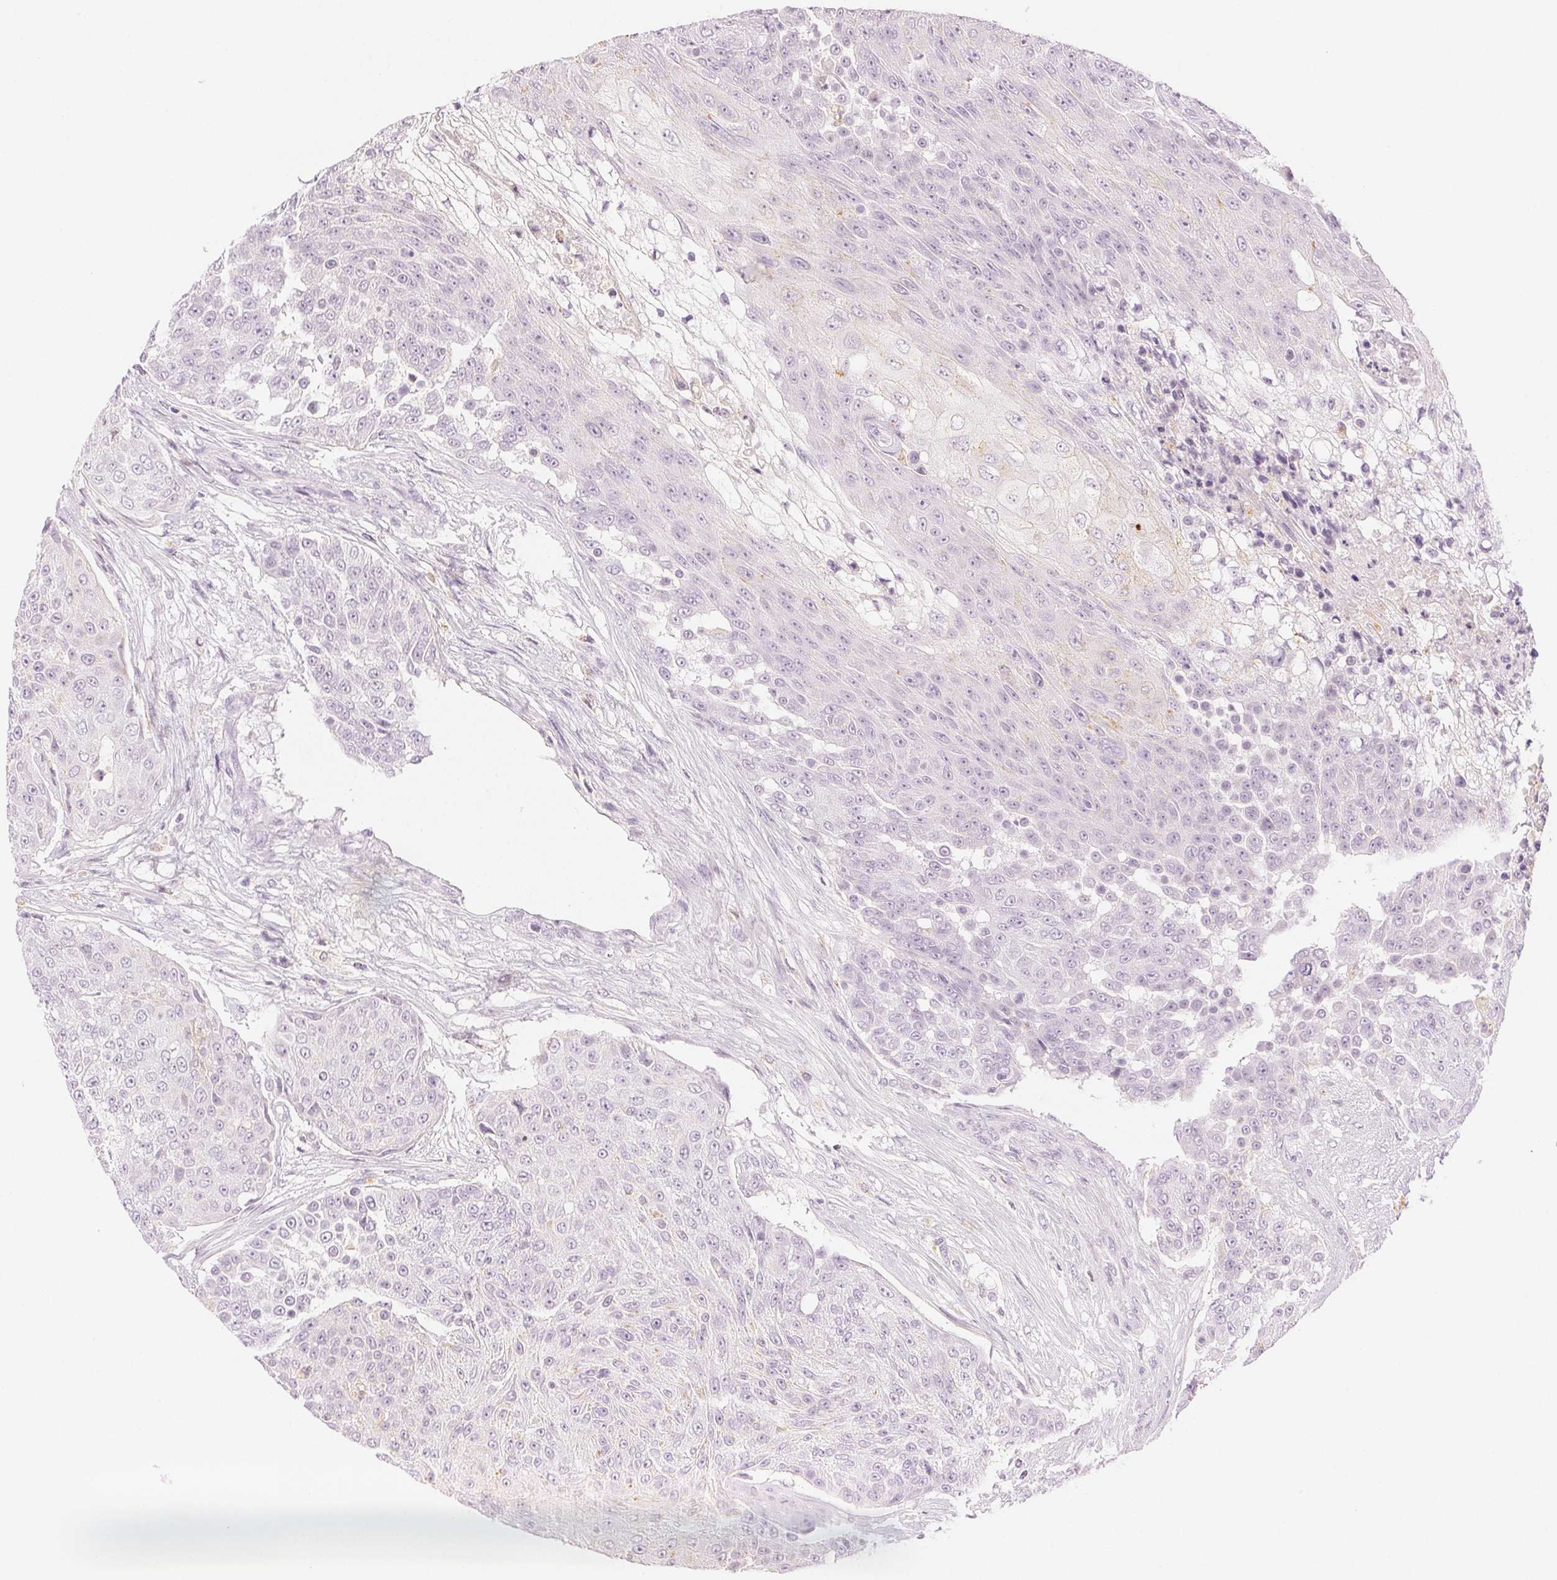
{"staining": {"intensity": "negative", "quantity": "none", "location": "none"}, "tissue": "urothelial cancer", "cell_type": "Tumor cells", "image_type": "cancer", "snomed": [{"axis": "morphology", "description": "Urothelial carcinoma, High grade"}, {"axis": "topography", "description": "Urinary bladder"}], "caption": "Urothelial cancer was stained to show a protein in brown. There is no significant positivity in tumor cells.", "gene": "SLC5A2", "patient": {"sex": "female", "age": 63}}